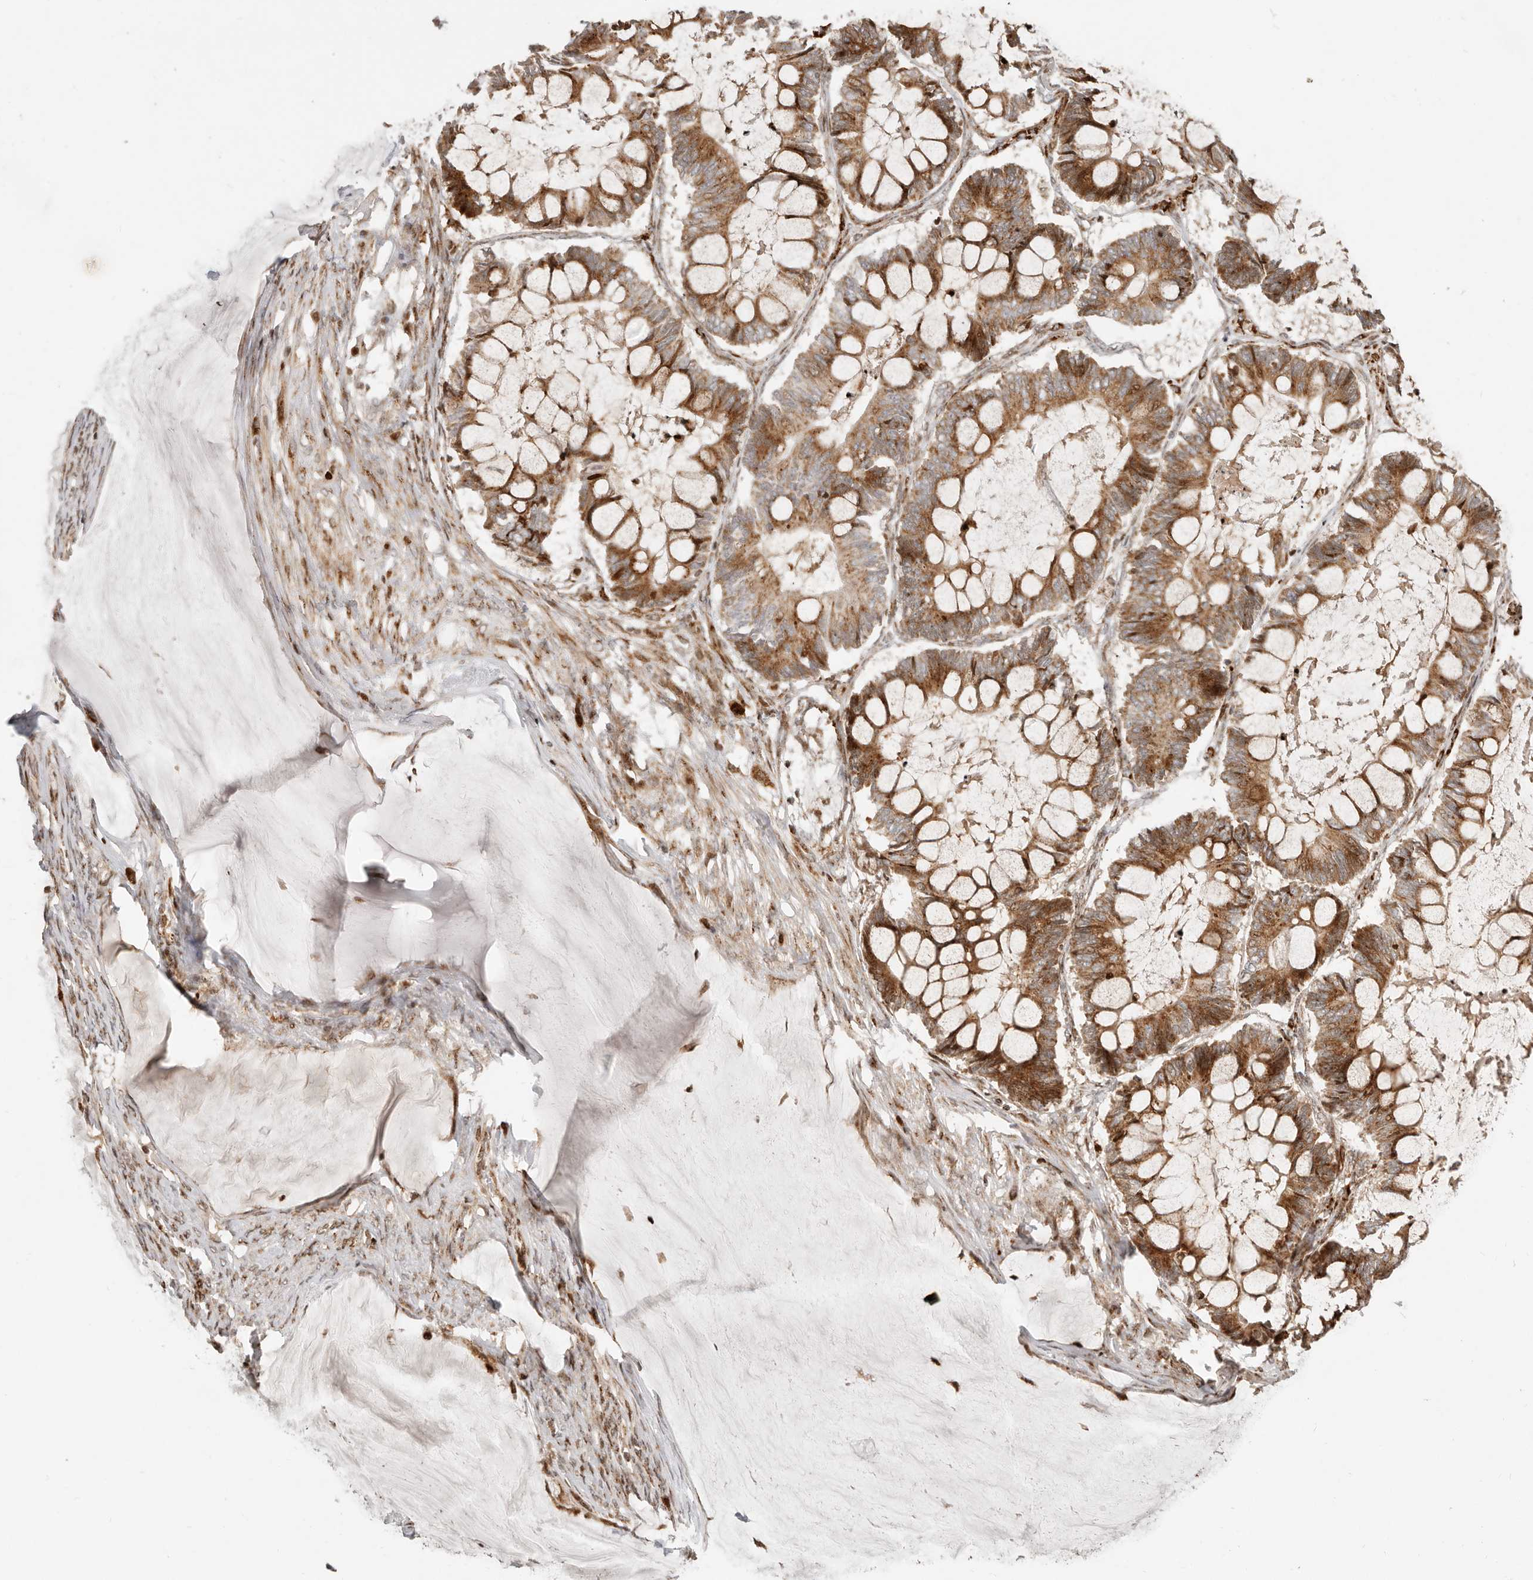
{"staining": {"intensity": "moderate", "quantity": ">75%", "location": "cytoplasmic/membranous"}, "tissue": "ovarian cancer", "cell_type": "Tumor cells", "image_type": "cancer", "snomed": [{"axis": "morphology", "description": "Cystadenocarcinoma, mucinous, NOS"}, {"axis": "topography", "description": "Ovary"}], "caption": "Mucinous cystadenocarcinoma (ovarian) stained for a protein exhibits moderate cytoplasmic/membranous positivity in tumor cells. The protein of interest is shown in brown color, while the nuclei are stained blue.", "gene": "TRIM4", "patient": {"sex": "female", "age": 61}}